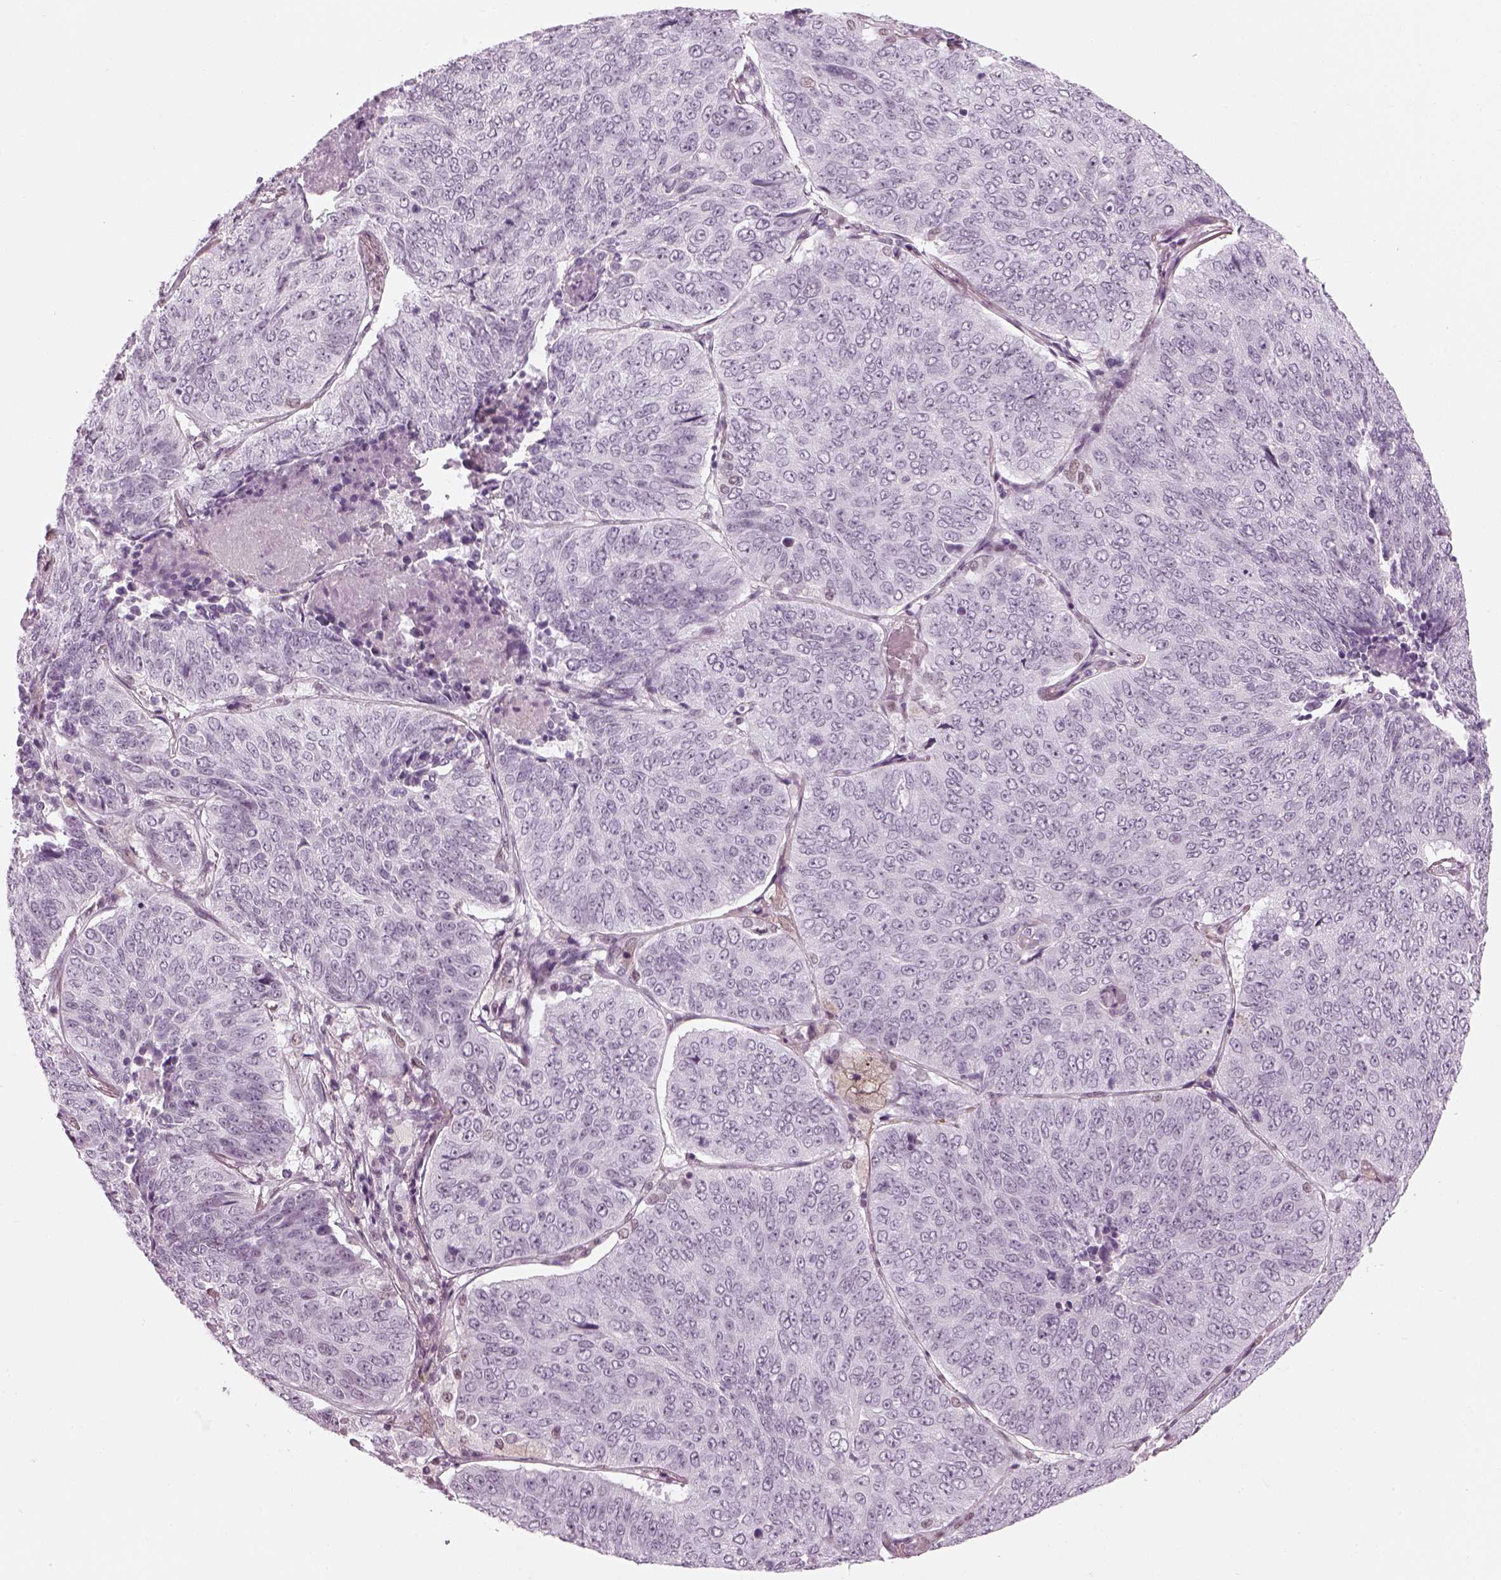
{"staining": {"intensity": "negative", "quantity": "none", "location": "none"}, "tissue": "lung cancer", "cell_type": "Tumor cells", "image_type": "cancer", "snomed": [{"axis": "morphology", "description": "Normal tissue, NOS"}, {"axis": "morphology", "description": "Squamous cell carcinoma, NOS"}, {"axis": "topography", "description": "Bronchus"}, {"axis": "topography", "description": "Lung"}], "caption": "Tumor cells show no significant expression in lung squamous cell carcinoma.", "gene": "KCNG2", "patient": {"sex": "male", "age": 64}}